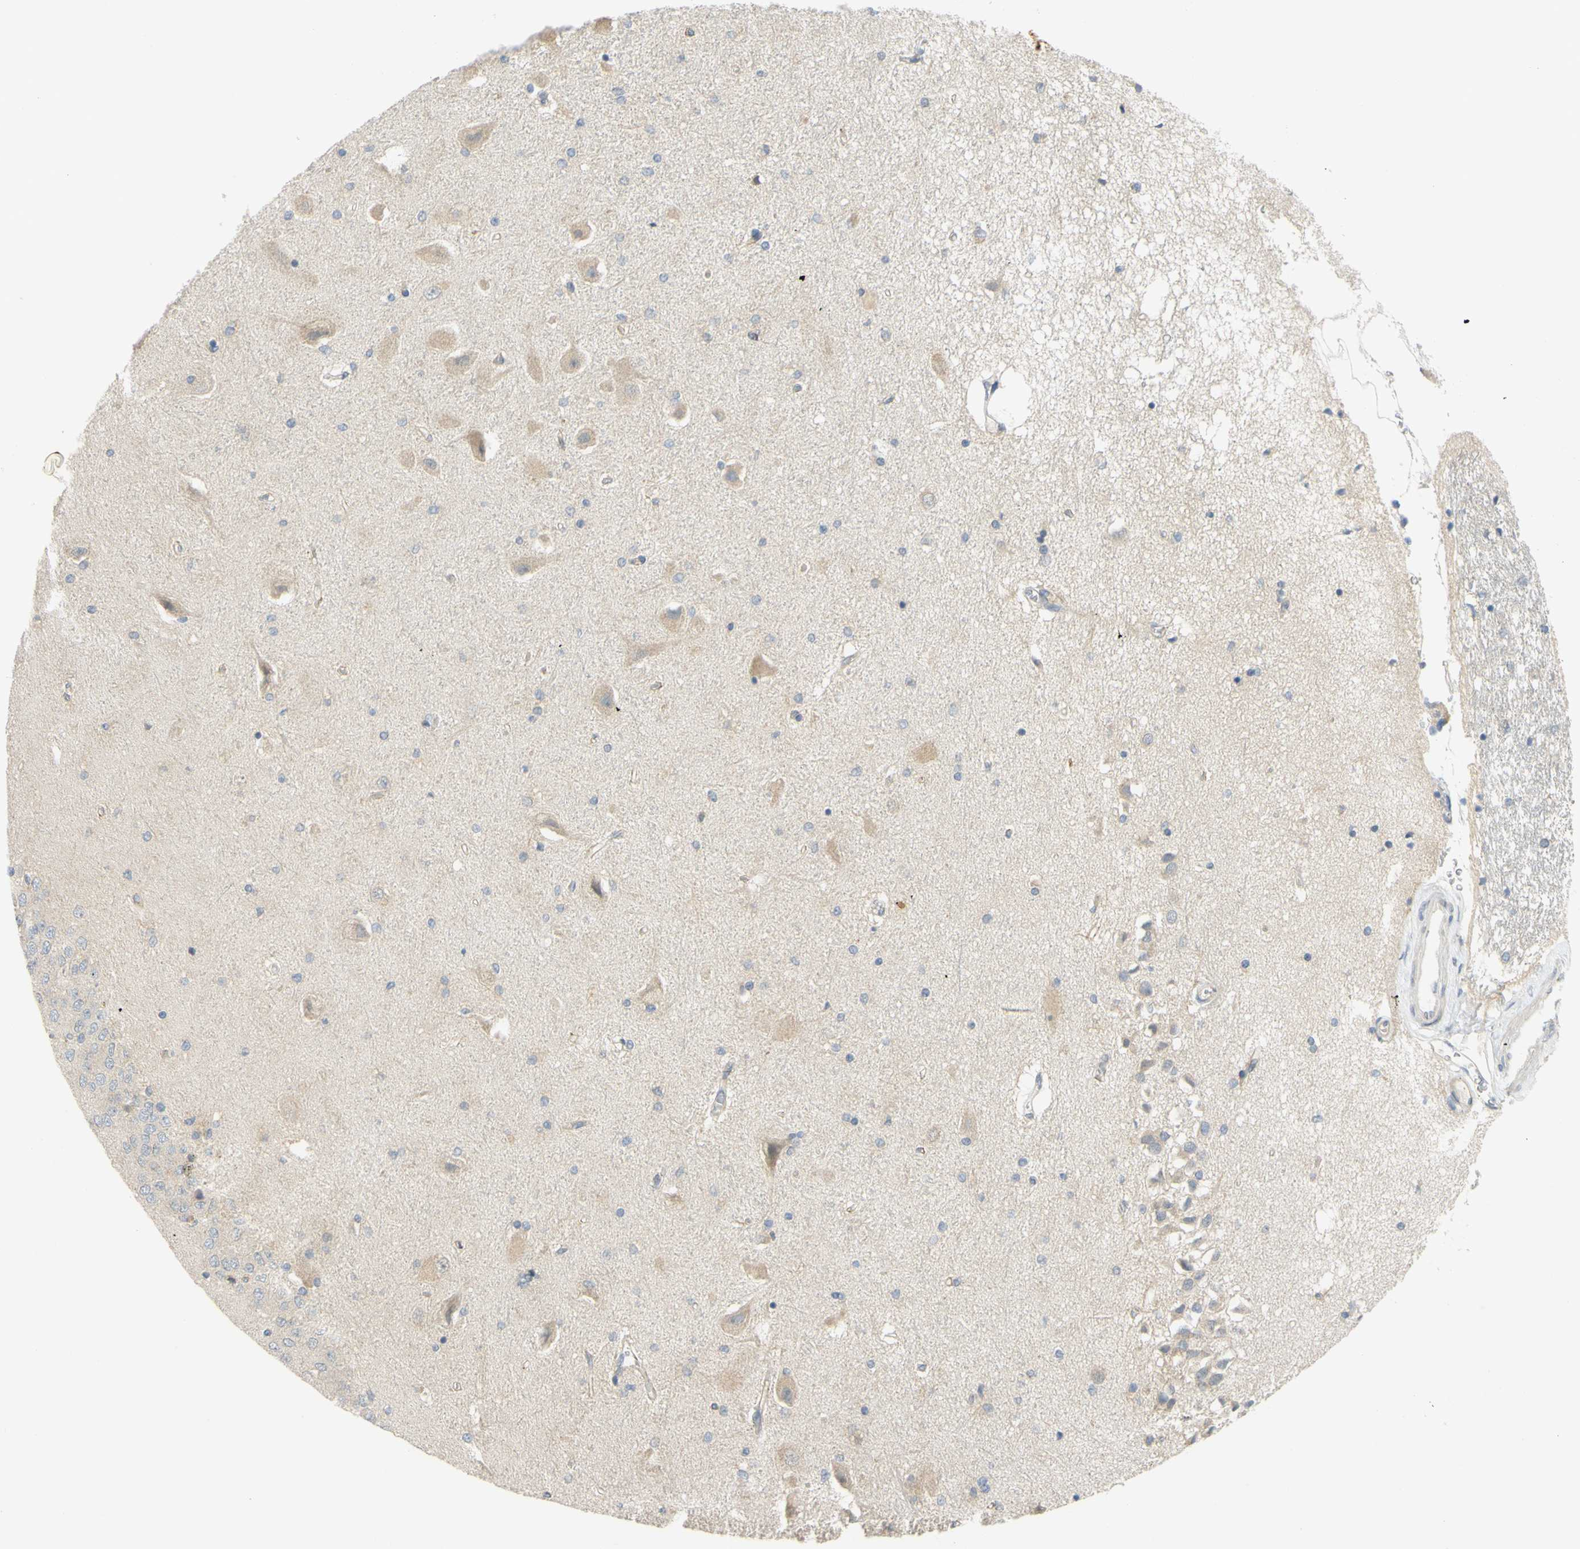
{"staining": {"intensity": "negative", "quantity": "none", "location": "none"}, "tissue": "hippocampus", "cell_type": "Glial cells", "image_type": "normal", "snomed": [{"axis": "morphology", "description": "Normal tissue, NOS"}, {"axis": "topography", "description": "Hippocampus"}], "caption": "This is an immunohistochemistry image of benign human hippocampus. There is no positivity in glial cells.", "gene": "CCNB2", "patient": {"sex": "female", "age": 54}}